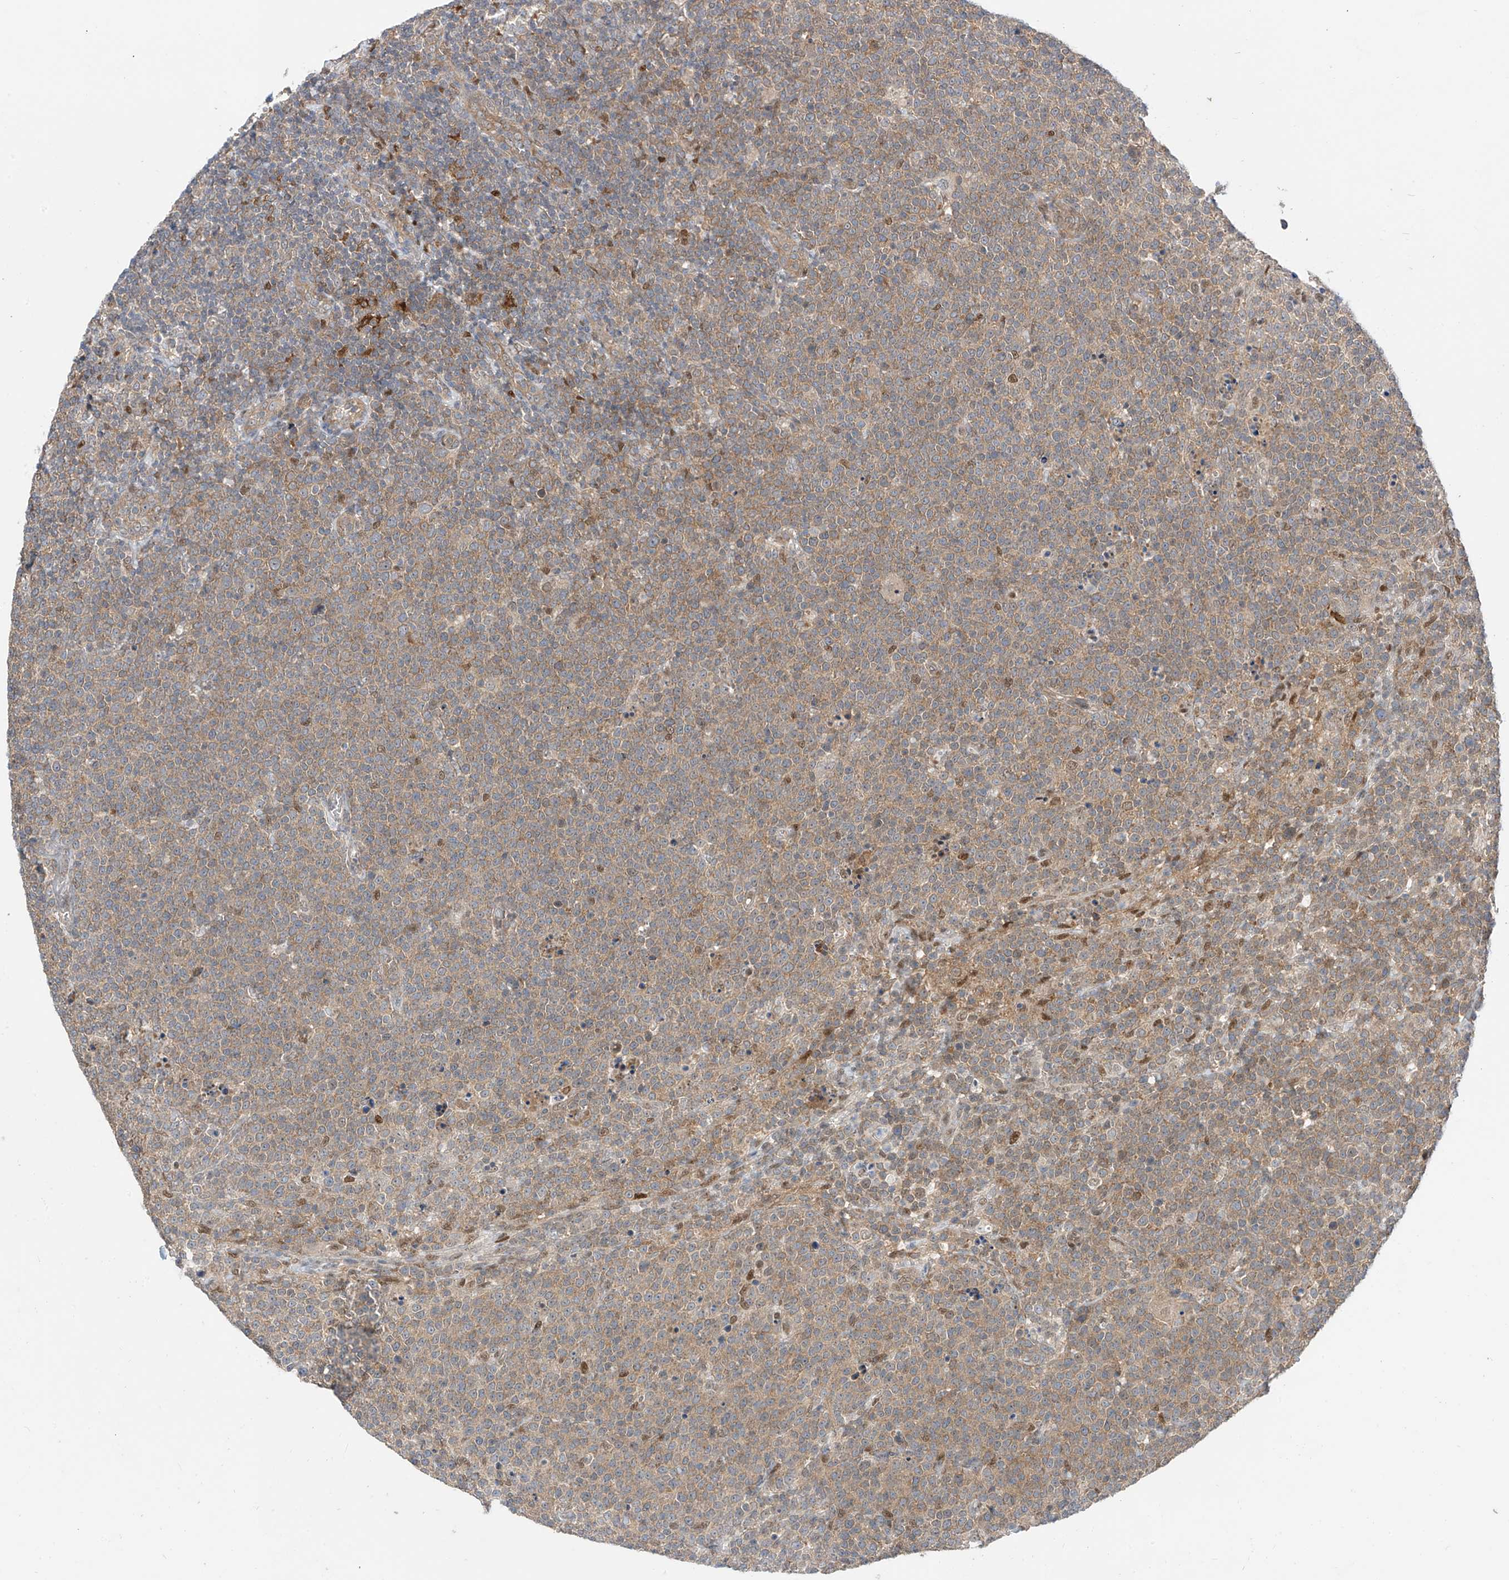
{"staining": {"intensity": "moderate", "quantity": ">75%", "location": "cytoplasmic/membranous"}, "tissue": "lymphoma", "cell_type": "Tumor cells", "image_type": "cancer", "snomed": [{"axis": "morphology", "description": "Malignant lymphoma, non-Hodgkin's type, High grade"}, {"axis": "topography", "description": "Lymph node"}], "caption": "Immunohistochemistry image of neoplastic tissue: lymphoma stained using immunohistochemistry (IHC) reveals medium levels of moderate protein expression localized specifically in the cytoplasmic/membranous of tumor cells, appearing as a cytoplasmic/membranous brown color.", "gene": "MRTFA", "patient": {"sex": "male", "age": 61}}